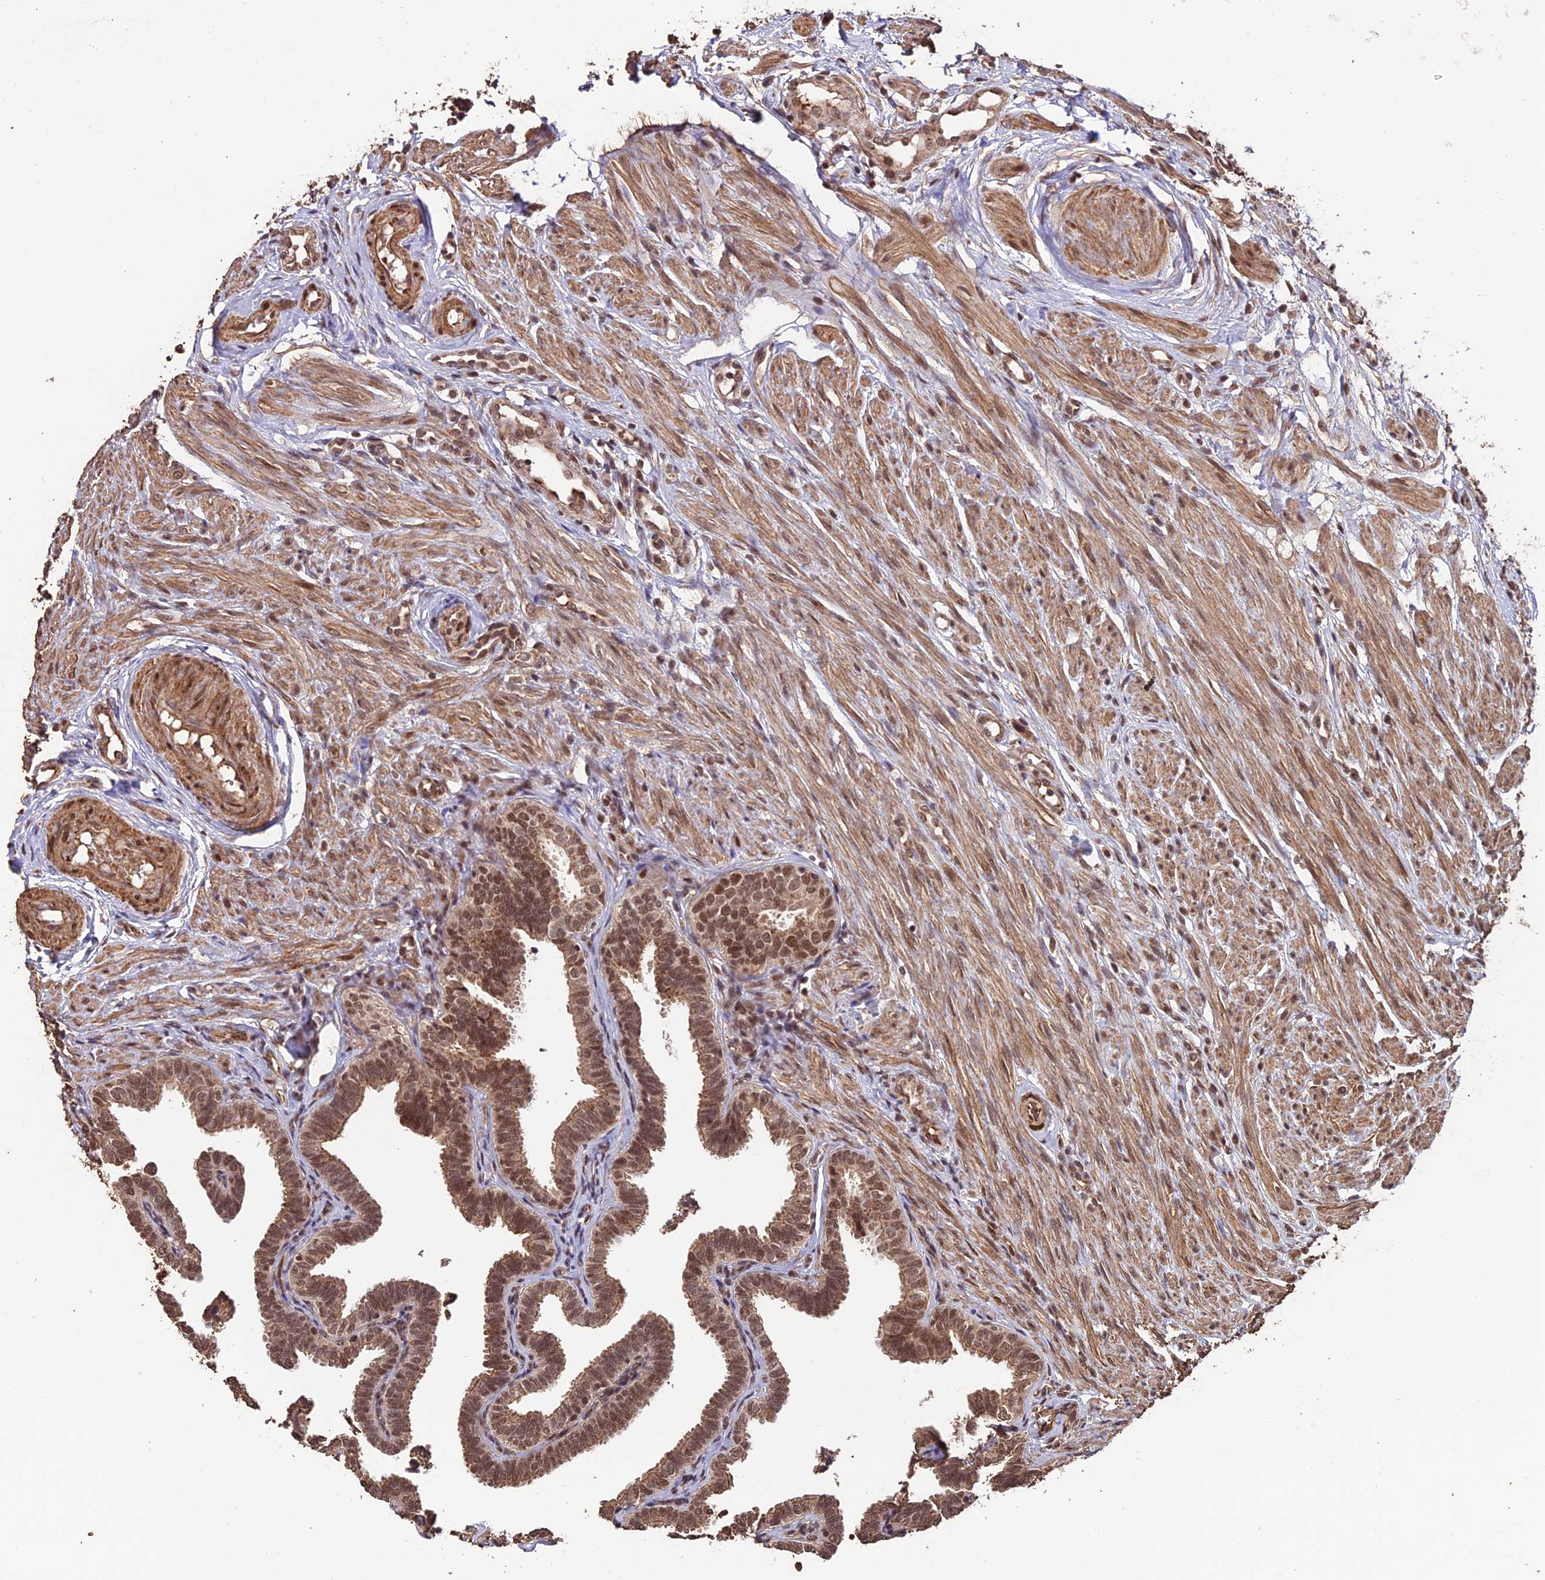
{"staining": {"intensity": "moderate", "quantity": ">75%", "location": "cytoplasmic/membranous,nuclear"}, "tissue": "fallopian tube", "cell_type": "Glandular cells", "image_type": "normal", "snomed": [{"axis": "morphology", "description": "Normal tissue, NOS"}, {"axis": "topography", "description": "Fallopian tube"}], "caption": "Fallopian tube was stained to show a protein in brown. There is medium levels of moderate cytoplasmic/membranous,nuclear expression in approximately >75% of glandular cells. (DAB (3,3'-diaminobenzidine) IHC with brightfield microscopy, high magnification).", "gene": "CABIN1", "patient": {"sex": "female", "age": 39}}